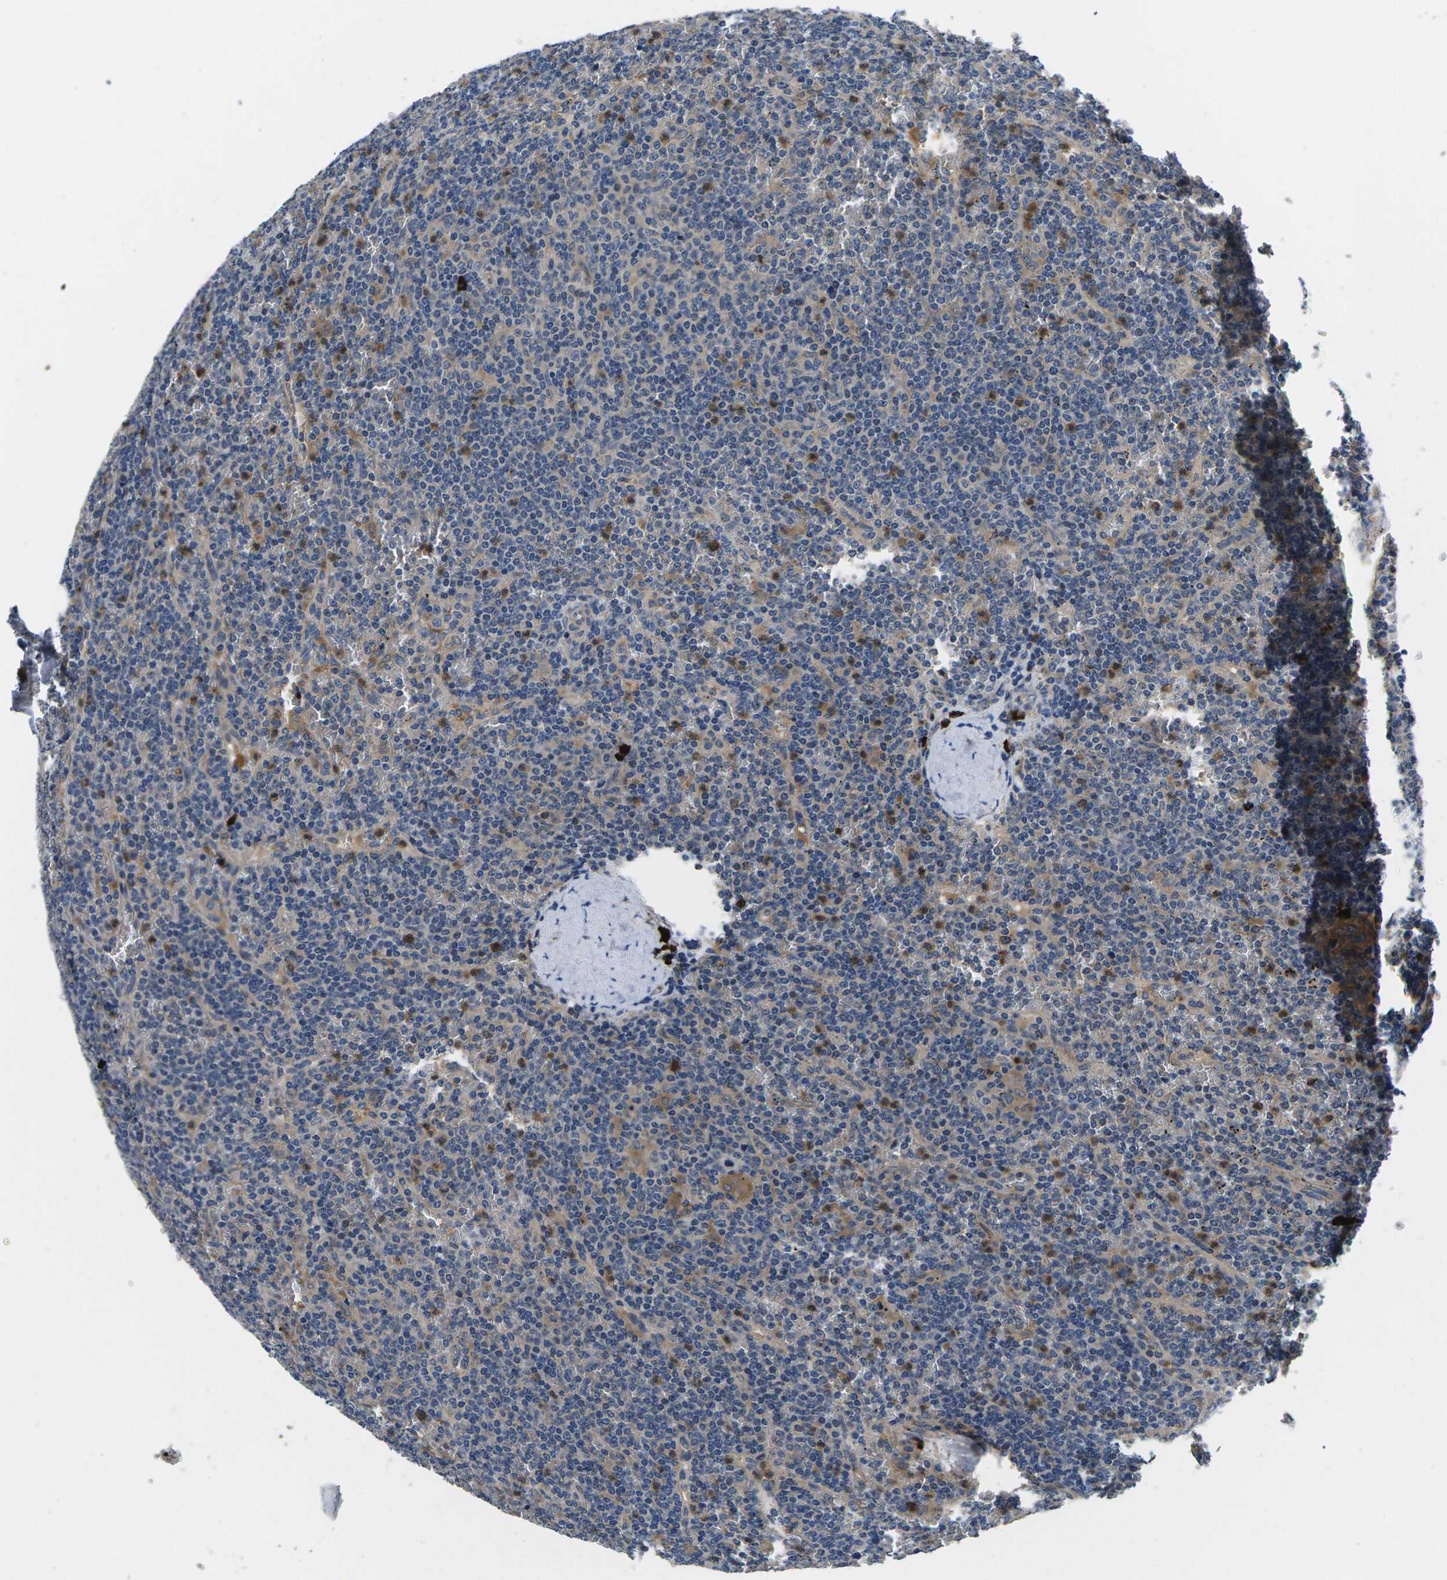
{"staining": {"intensity": "weak", "quantity": "<25%", "location": "cytoplasmic/membranous"}, "tissue": "lymphoma", "cell_type": "Tumor cells", "image_type": "cancer", "snomed": [{"axis": "morphology", "description": "Malignant lymphoma, non-Hodgkin's type, Low grade"}, {"axis": "topography", "description": "Spleen"}], "caption": "Immunohistochemistry micrograph of neoplastic tissue: lymphoma stained with DAB exhibits no significant protein expression in tumor cells.", "gene": "PLCE1", "patient": {"sex": "female", "age": 19}}